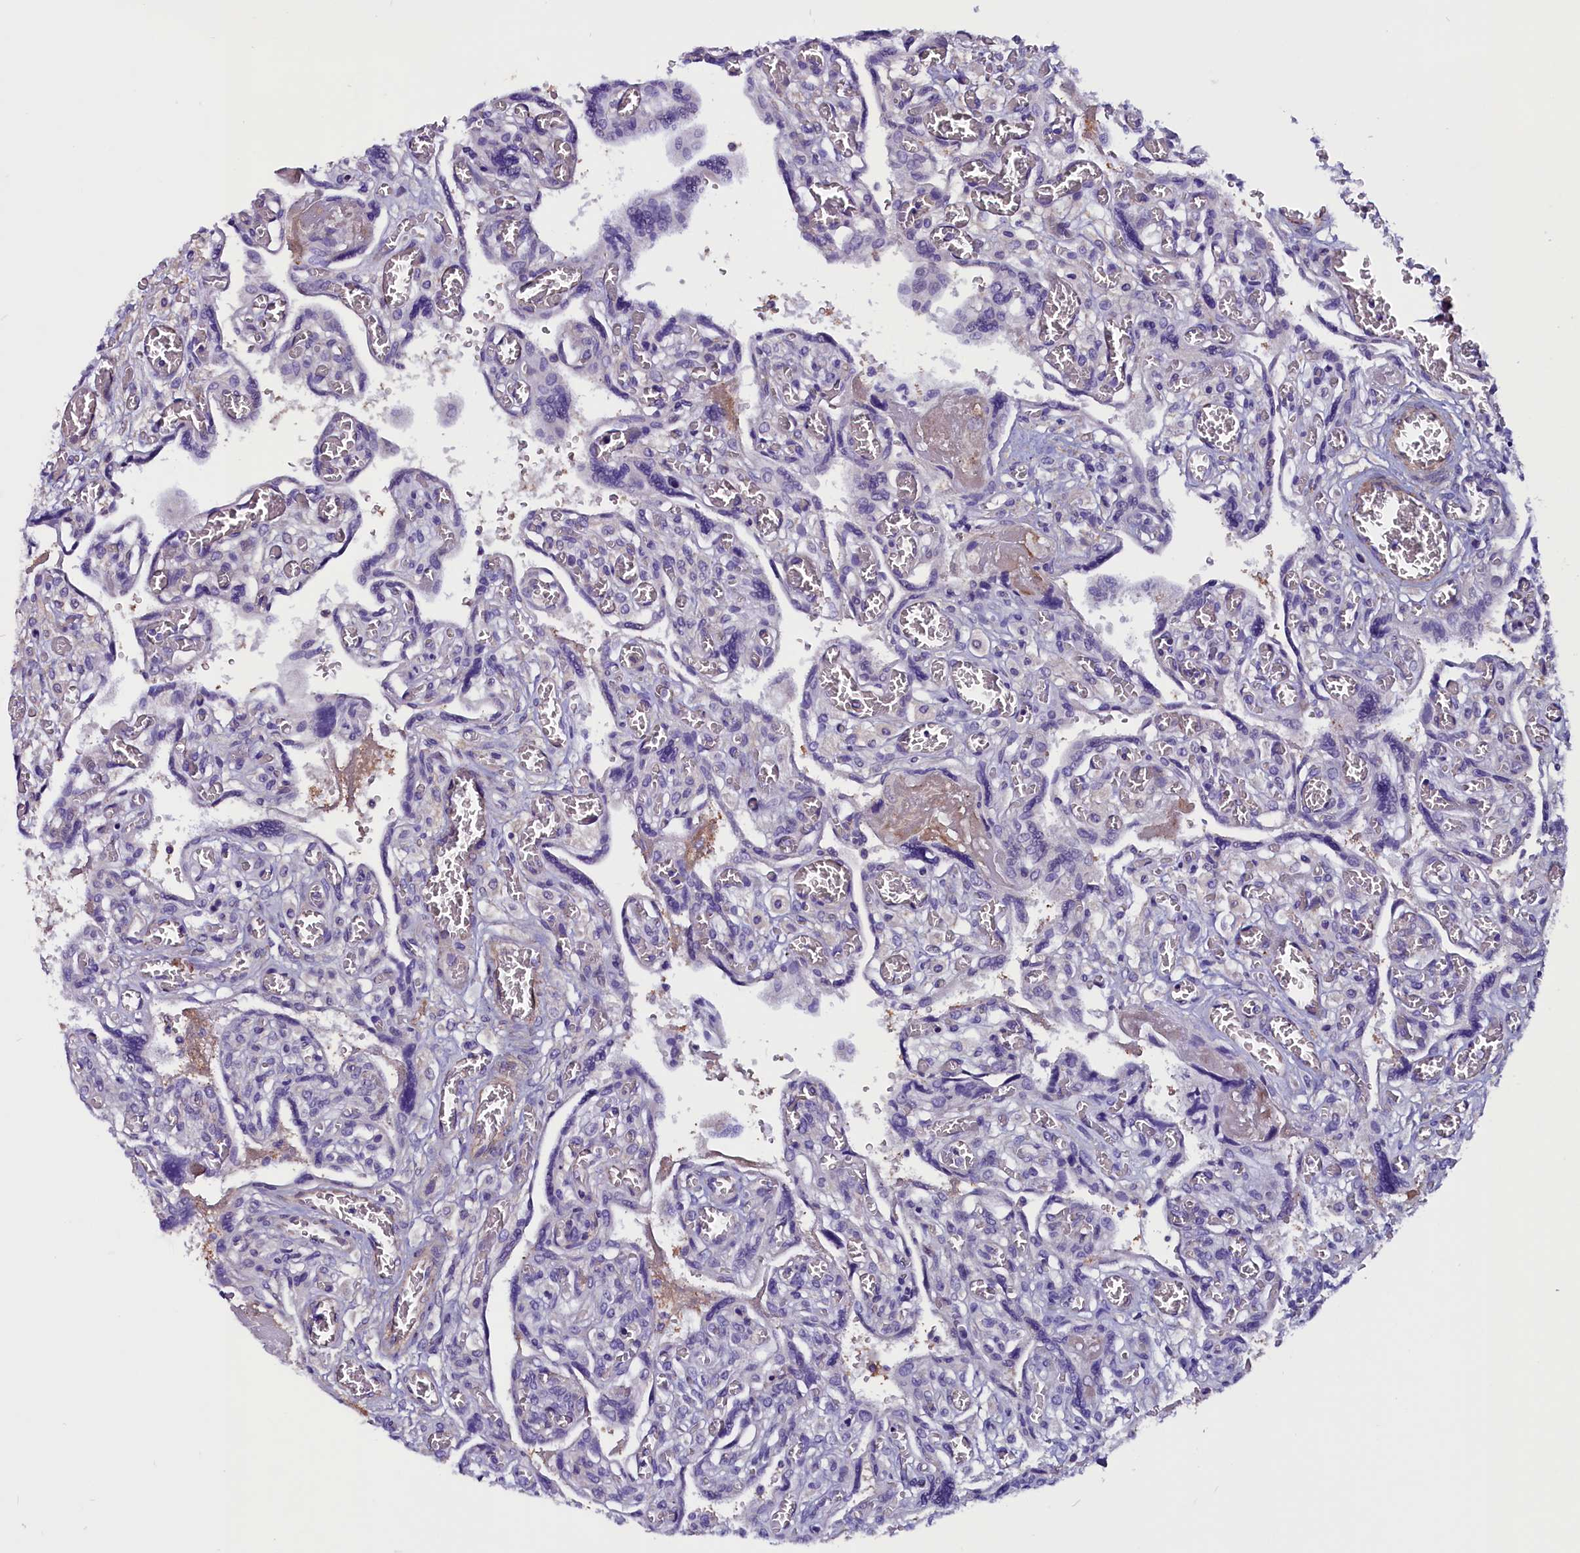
{"staining": {"intensity": "negative", "quantity": "none", "location": "none"}, "tissue": "placenta", "cell_type": "Trophoblastic cells", "image_type": "normal", "snomed": [{"axis": "morphology", "description": "Normal tissue, NOS"}, {"axis": "topography", "description": "Placenta"}], "caption": "This image is of unremarkable placenta stained with immunohistochemistry (IHC) to label a protein in brown with the nuclei are counter-stained blue. There is no positivity in trophoblastic cells. Brightfield microscopy of immunohistochemistry stained with DAB (brown) and hematoxylin (blue), captured at high magnification.", "gene": "ZNF749", "patient": {"sex": "female", "age": 39}}